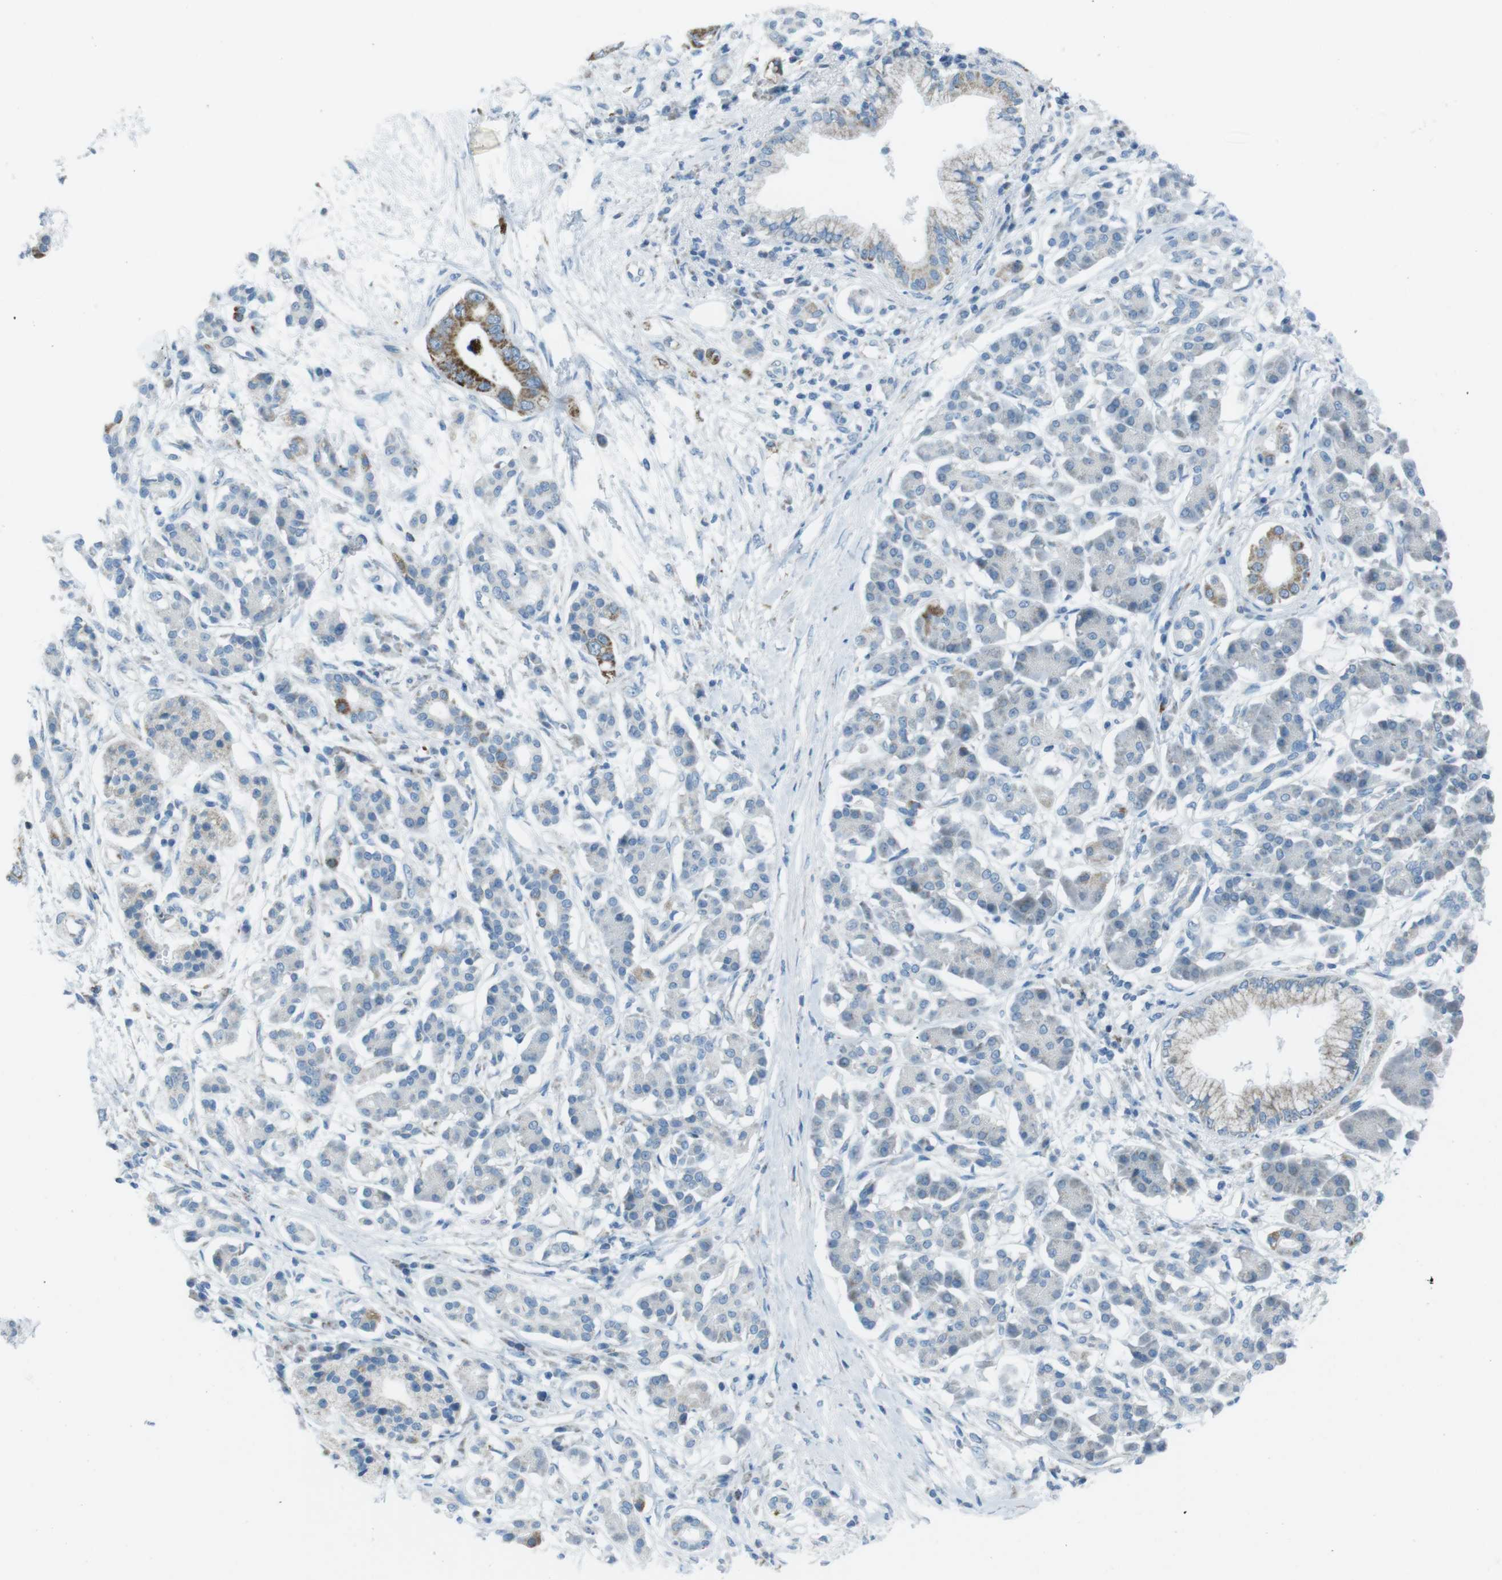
{"staining": {"intensity": "strong", "quantity": ">75%", "location": "cytoplasmic/membranous"}, "tissue": "pancreatic cancer", "cell_type": "Tumor cells", "image_type": "cancer", "snomed": [{"axis": "morphology", "description": "Adenocarcinoma, NOS"}, {"axis": "topography", "description": "Pancreas"}], "caption": "An image showing strong cytoplasmic/membranous positivity in about >75% of tumor cells in pancreatic cancer (adenocarcinoma), as visualized by brown immunohistochemical staining.", "gene": "DNAJA3", "patient": {"sex": "male", "age": 77}}